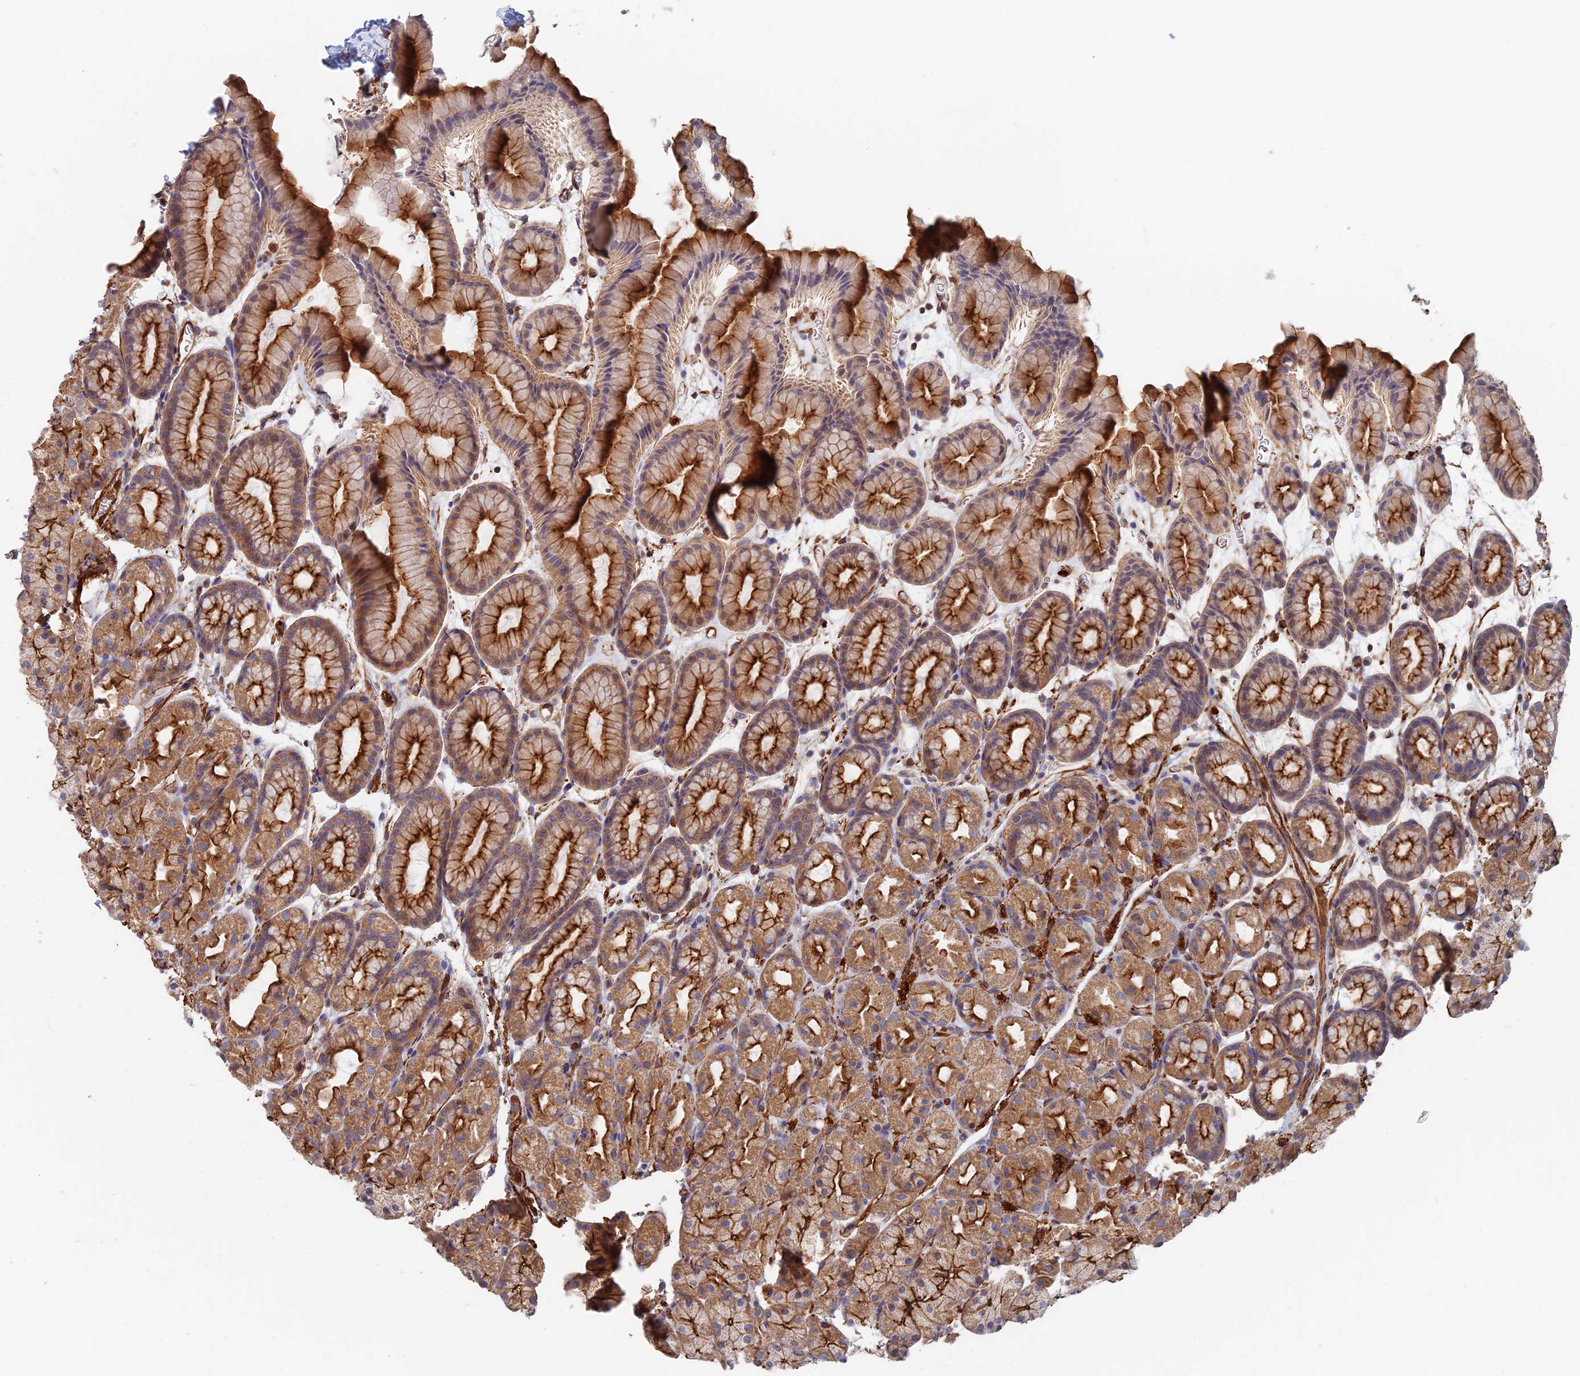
{"staining": {"intensity": "strong", "quantity": ">75%", "location": "cytoplasmic/membranous"}, "tissue": "stomach", "cell_type": "Glandular cells", "image_type": "normal", "snomed": [{"axis": "morphology", "description": "Normal tissue, NOS"}, {"axis": "topography", "description": "Stomach, upper"}, {"axis": "topography", "description": "Stomach"}], "caption": "This photomicrograph demonstrates benign stomach stained with IHC to label a protein in brown. The cytoplasmic/membranous of glandular cells show strong positivity for the protein. Nuclei are counter-stained blue.", "gene": "PAK4", "patient": {"sex": "male", "age": 47}}